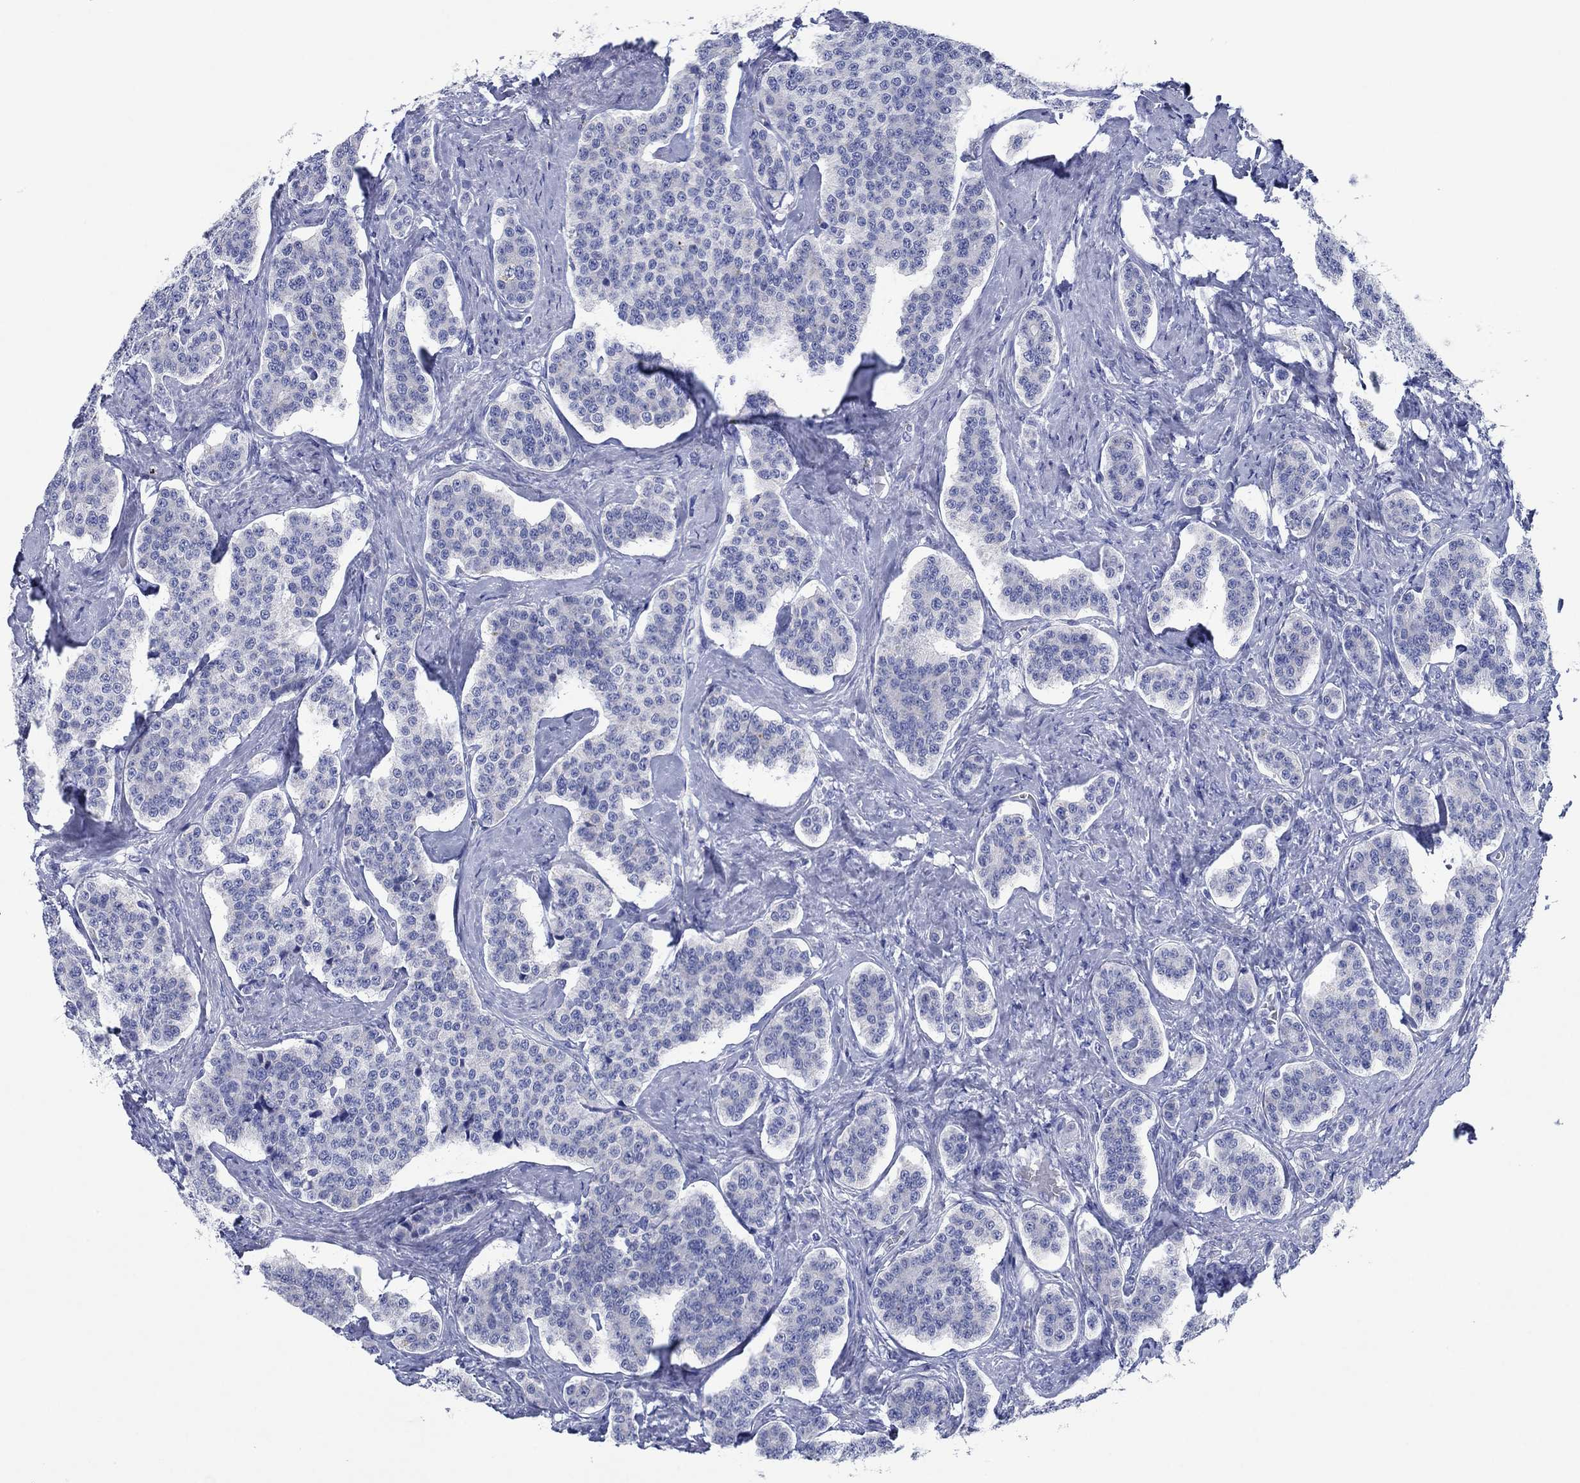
{"staining": {"intensity": "negative", "quantity": "none", "location": "none"}, "tissue": "carcinoid", "cell_type": "Tumor cells", "image_type": "cancer", "snomed": [{"axis": "morphology", "description": "Carcinoid, malignant, NOS"}, {"axis": "topography", "description": "Small intestine"}], "caption": "Human malignant carcinoid stained for a protein using immunohistochemistry (IHC) demonstrates no positivity in tumor cells.", "gene": "HCRT", "patient": {"sex": "female", "age": 58}}